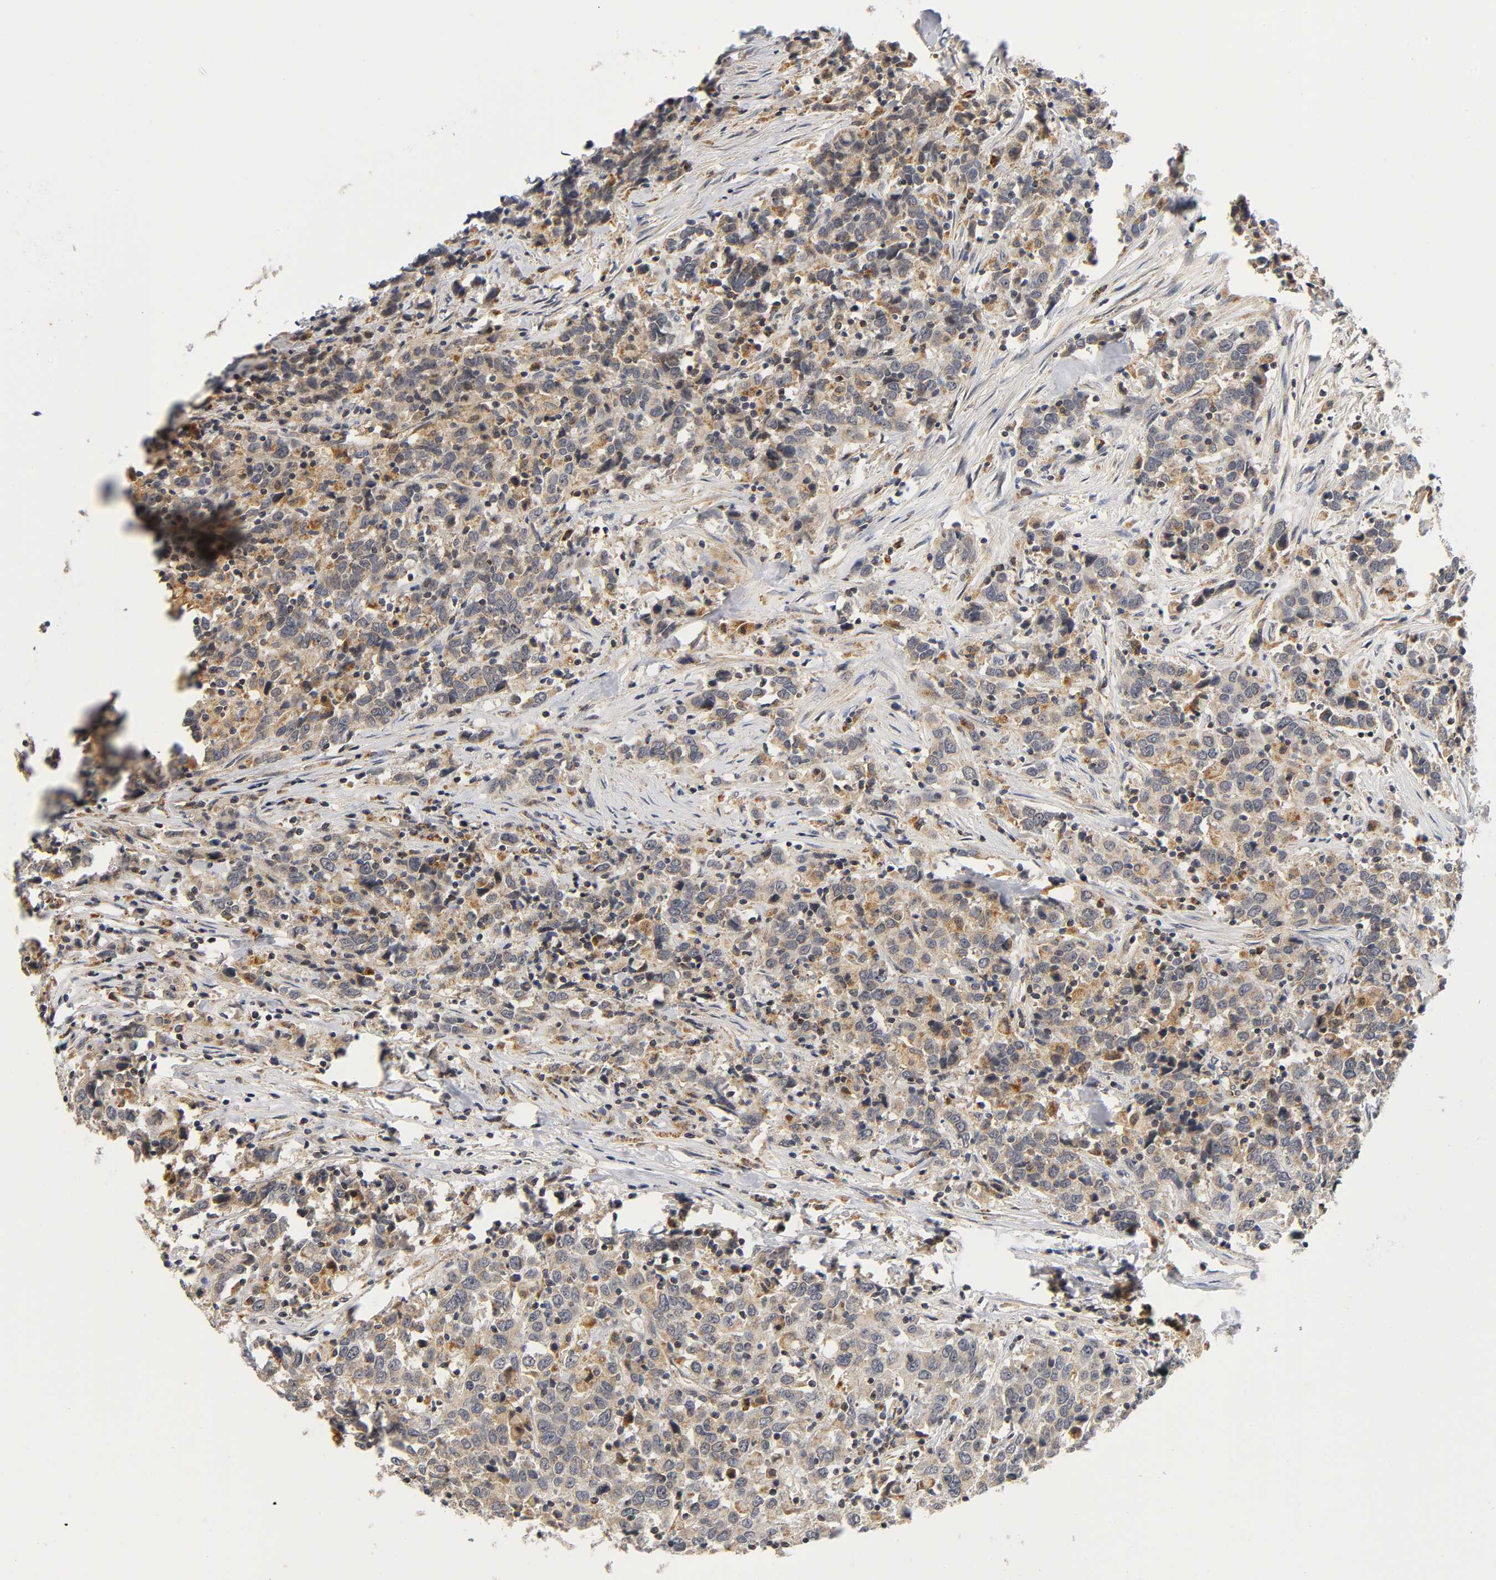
{"staining": {"intensity": "moderate", "quantity": ">75%", "location": "cytoplasmic/membranous"}, "tissue": "urothelial cancer", "cell_type": "Tumor cells", "image_type": "cancer", "snomed": [{"axis": "morphology", "description": "Urothelial carcinoma, High grade"}, {"axis": "topography", "description": "Urinary bladder"}], "caption": "Moderate cytoplasmic/membranous expression for a protein is appreciated in approximately >75% of tumor cells of urothelial cancer using immunohistochemistry.", "gene": "NRP1", "patient": {"sex": "male", "age": 61}}